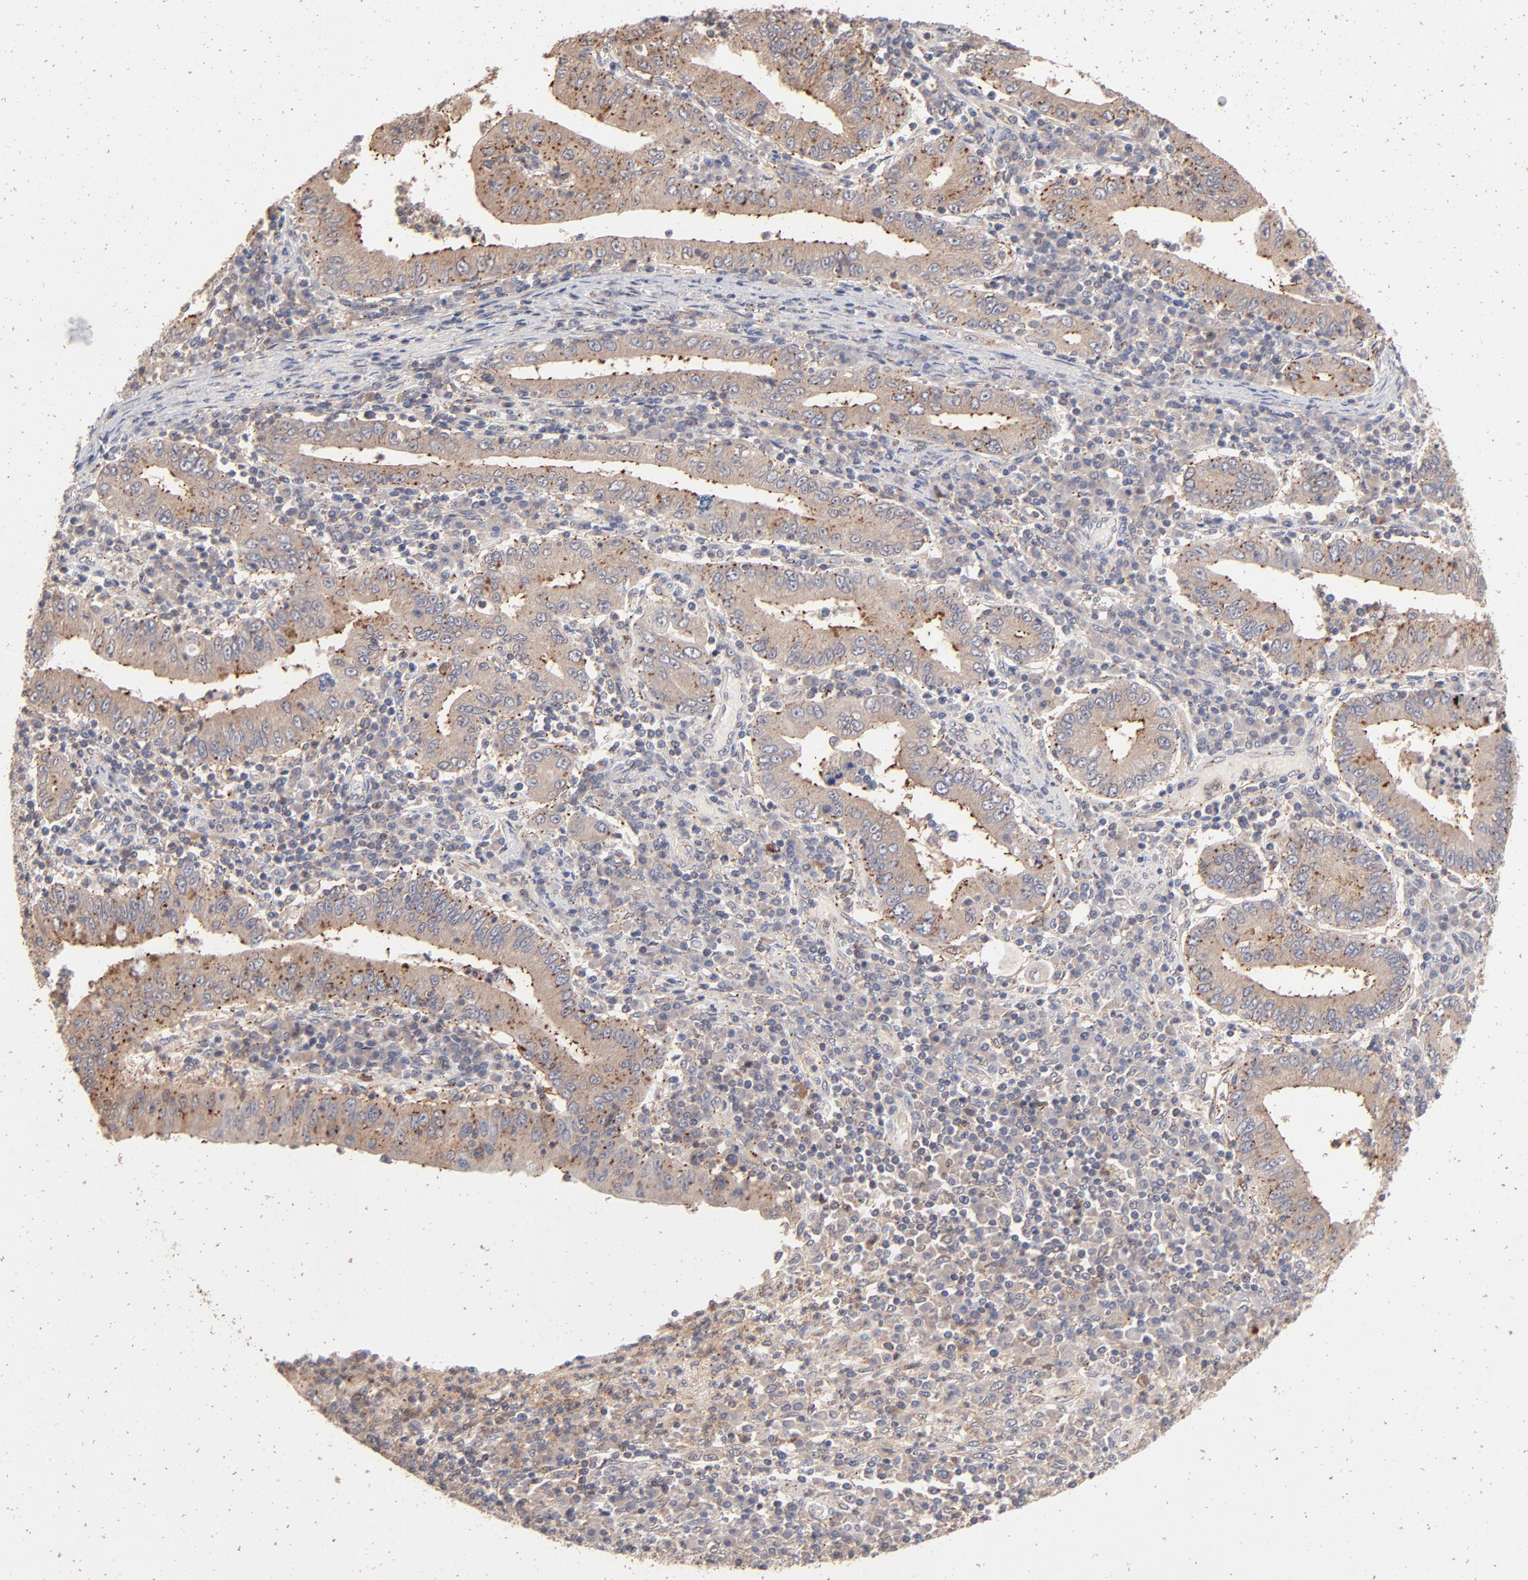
{"staining": {"intensity": "moderate", "quantity": ">75%", "location": "cytoplasmic/membranous"}, "tissue": "stomach cancer", "cell_type": "Tumor cells", "image_type": "cancer", "snomed": [{"axis": "morphology", "description": "Normal tissue, NOS"}, {"axis": "morphology", "description": "Adenocarcinoma, NOS"}, {"axis": "topography", "description": "Esophagus"}, {"axis": "topography", "description": "Stomach, upper"}, {"axis": "topography", "description": "Peripheral nerve tissue"}], "caption": "Protein expression analysis of adenocarcinoma (stomach) reveals moderate cytoplasmic/membranous staining in approximately >75% of tumor cells.", "gene": "IVNS1ABP", "patient": {"sex": "male", "age": 62}}